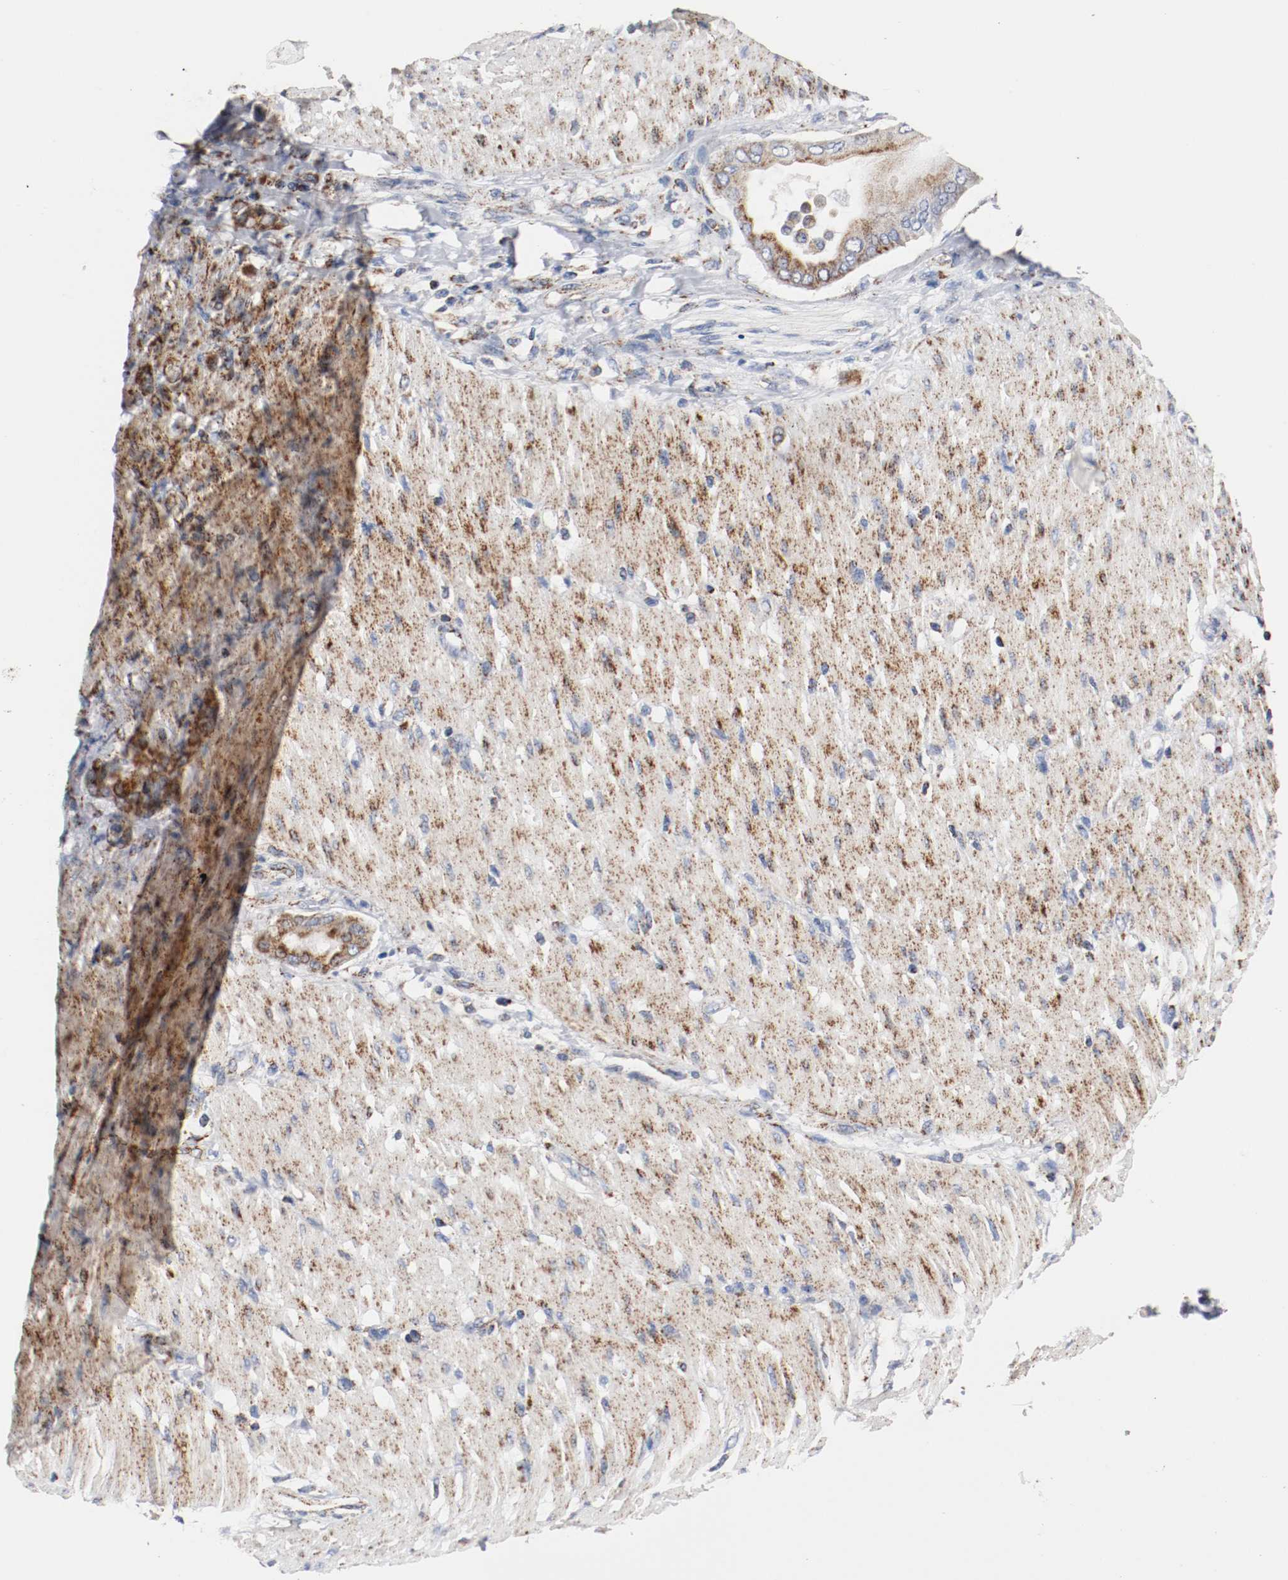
{"staining": {"intensity": "moderate", "quantity": ">75%", "location": "cytoplasmic/membranous"}, "tissue": "pancreatic cancer", "cell_type": "Tumor cells", "image_type": "cancer", "snomed": [{"axis": "morphology", "description": "Adenocarcinoma, NOS"}, {"axis": "morphology", "description": "Adenocarcinoma, metastatic, NOS"}, {"axis": "topography", "description": "Lymph node"}, {"axis": "topography", "description": "Pancreas"}, {"axis": "topography", "description": "Duodenum"}], "caption": "Human pancreatic cancer stained for a protein (brown) demonstrates moderate cytoplasmic/membranous positive expression in about >75% of tumor cells.", "gene": "TUBD1", "patient": {"sex": "female", "age": 64}}